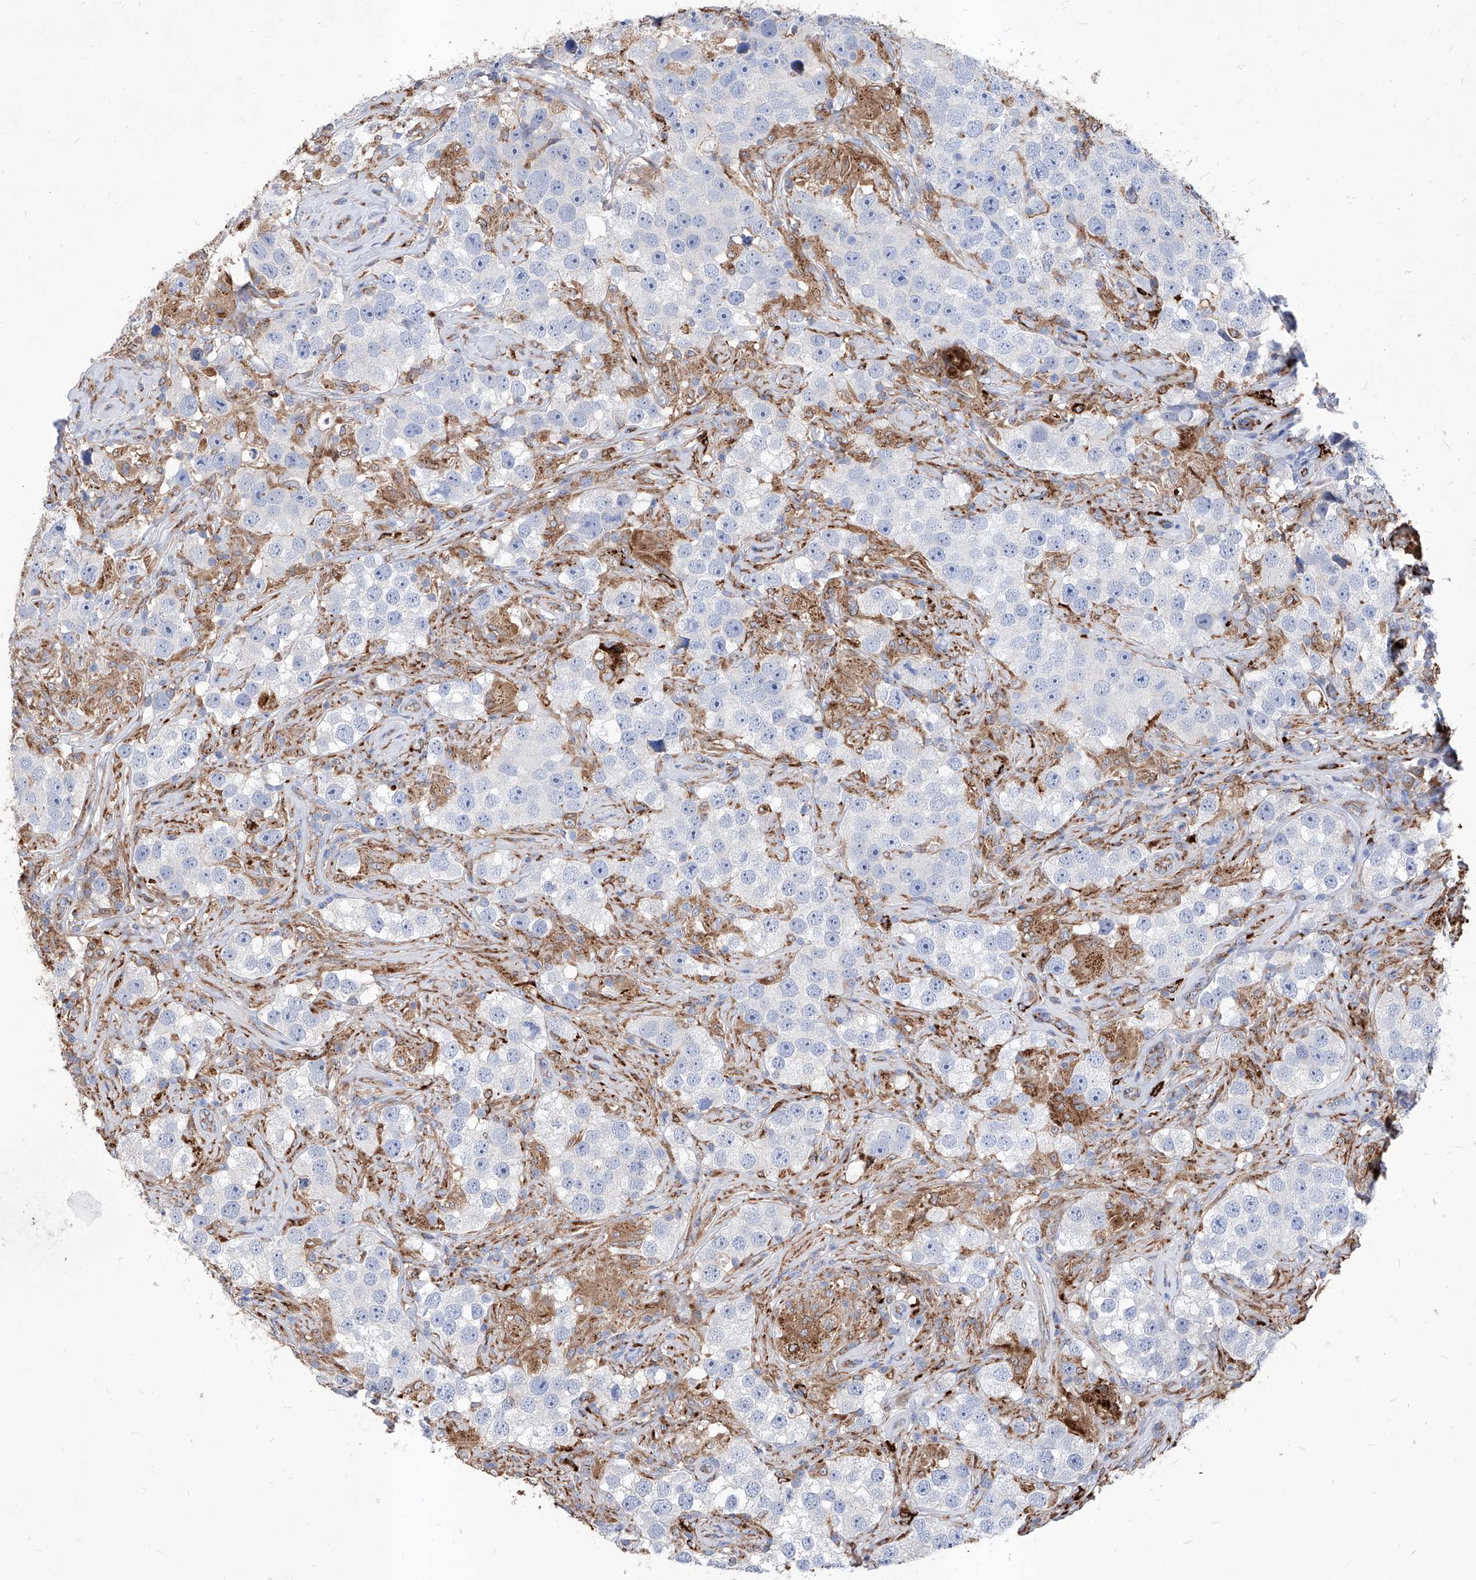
{"staining": {"intensity": "negative", "quantity": "none", "location": "none"}, "tissue": "testis cancer", "cell_type": "Tumor cells", "image_type": "cancer", "snomed": [{"axis": "morphology", "description": "Seminoma, NOS"}, {"axis": "topography", "description": "Testis"}], "caption": "DAB (3,3'-diaminobenzidine) immunohistochemical staining of seminoma (testis) shows no significant staining in tumor cells. Brightfield microscopy of immunohistochemistry (IHC) stained with DAB (brown) and hematoxylin (blue), captured at high magnification.", "gene": "UBOX5", "patient": {"sex": "male", "age": 49}}